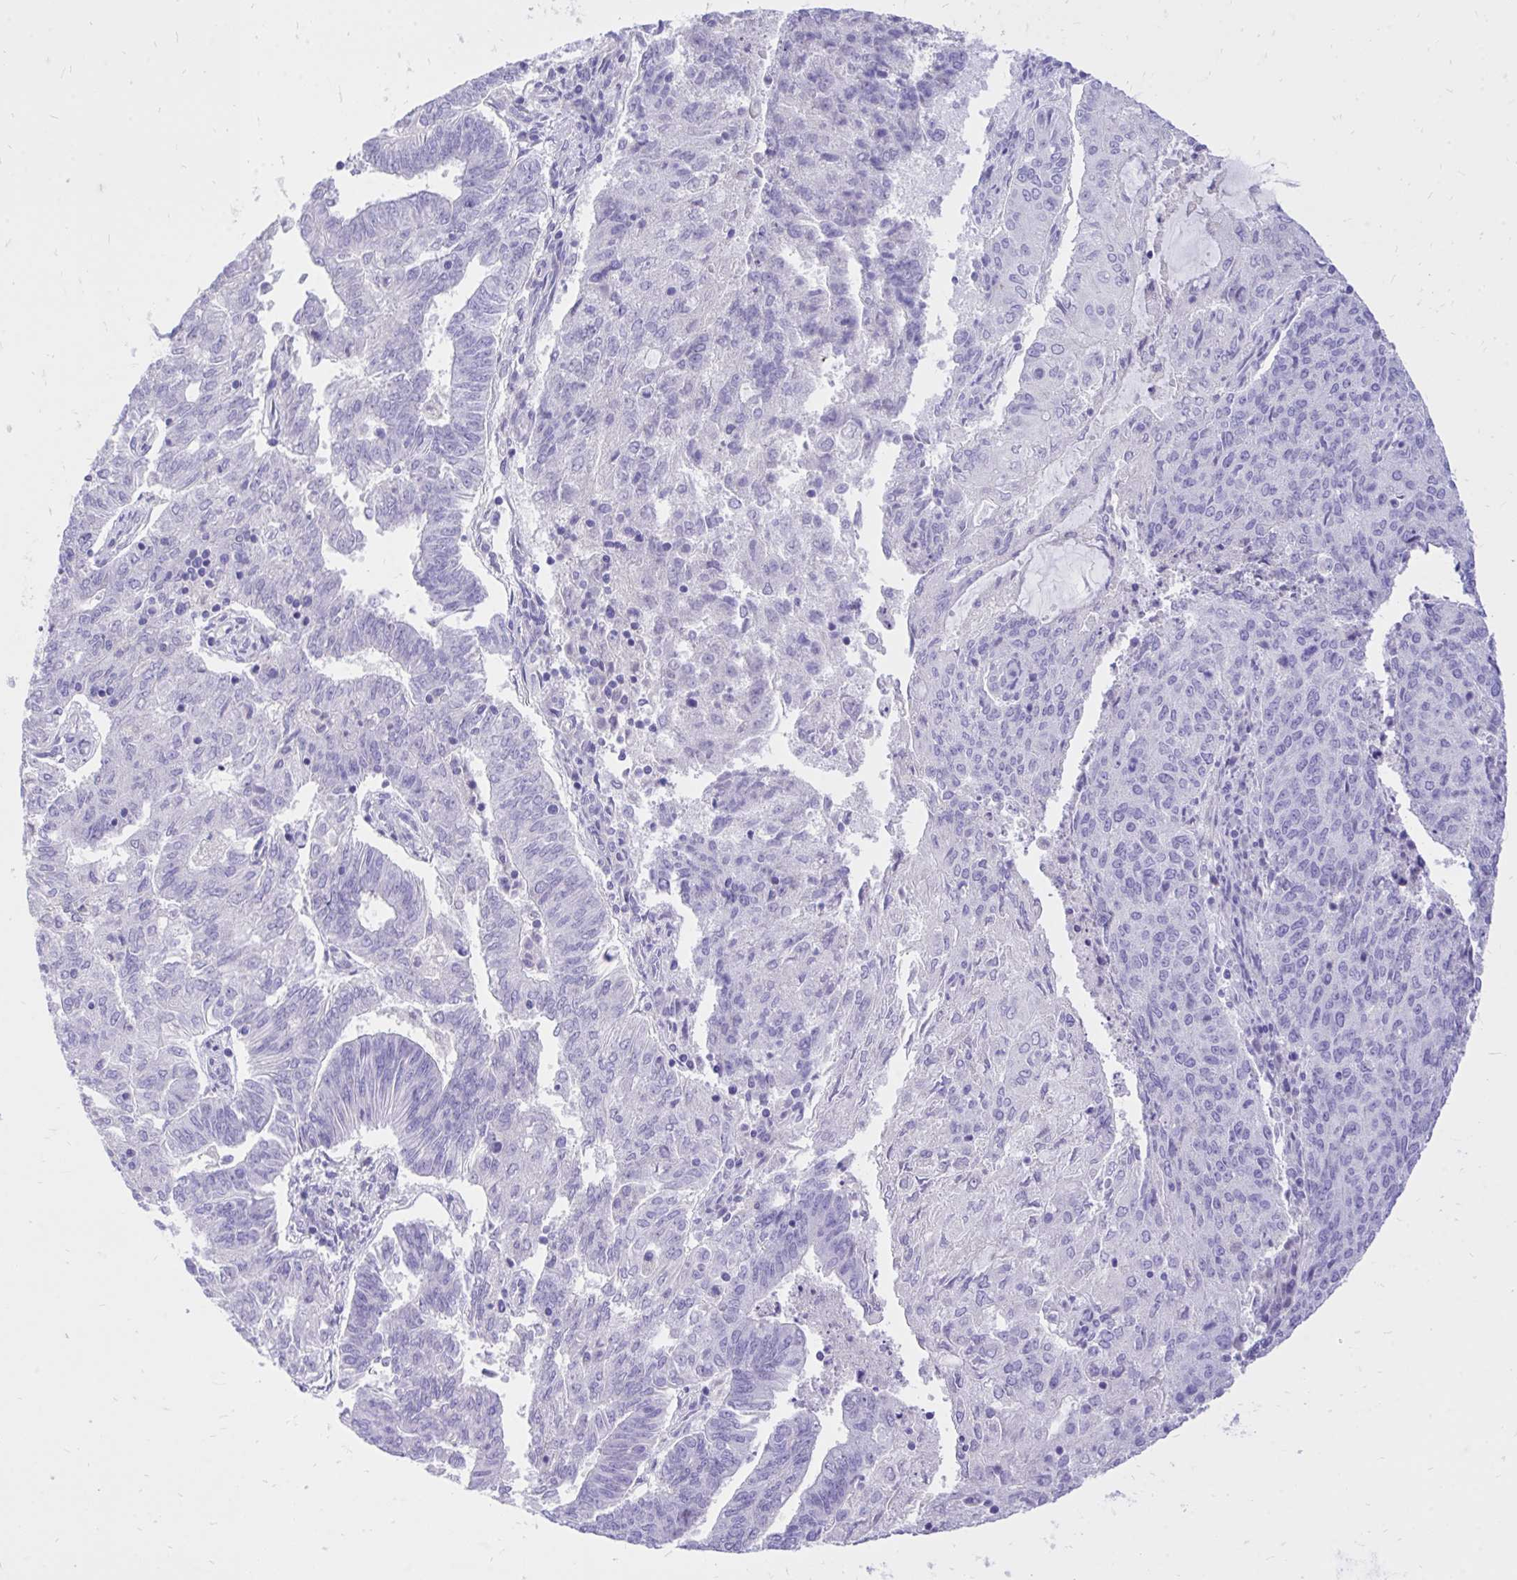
{"staining": {"intensity": "negative", "quantity": "none", "location": "none"}, "tissue": "endometrial cancer", "cell_type": "Tumor cells", "image_type": "cancer", "snomed": [{"axis": "morphology", "description": "Adenocarcinoma, NOS"}, {"axis": "topography", "description": "Endometrium"}], "caption": "Immunohistochemistry (IHC) image of neoplastic tissue: human endometrial adenocarcinoma stained with DAB (3,3'-diaminobenzidine) displays no significant protein positivity in tumor cells. The staining is performed using DAB (3,3'-diaminobenzidine) brown chromogen with nuclei counter-stained in using hematoxylin.", "gene": "MON1A", "patient": {"sex": "female", "age": 82}}